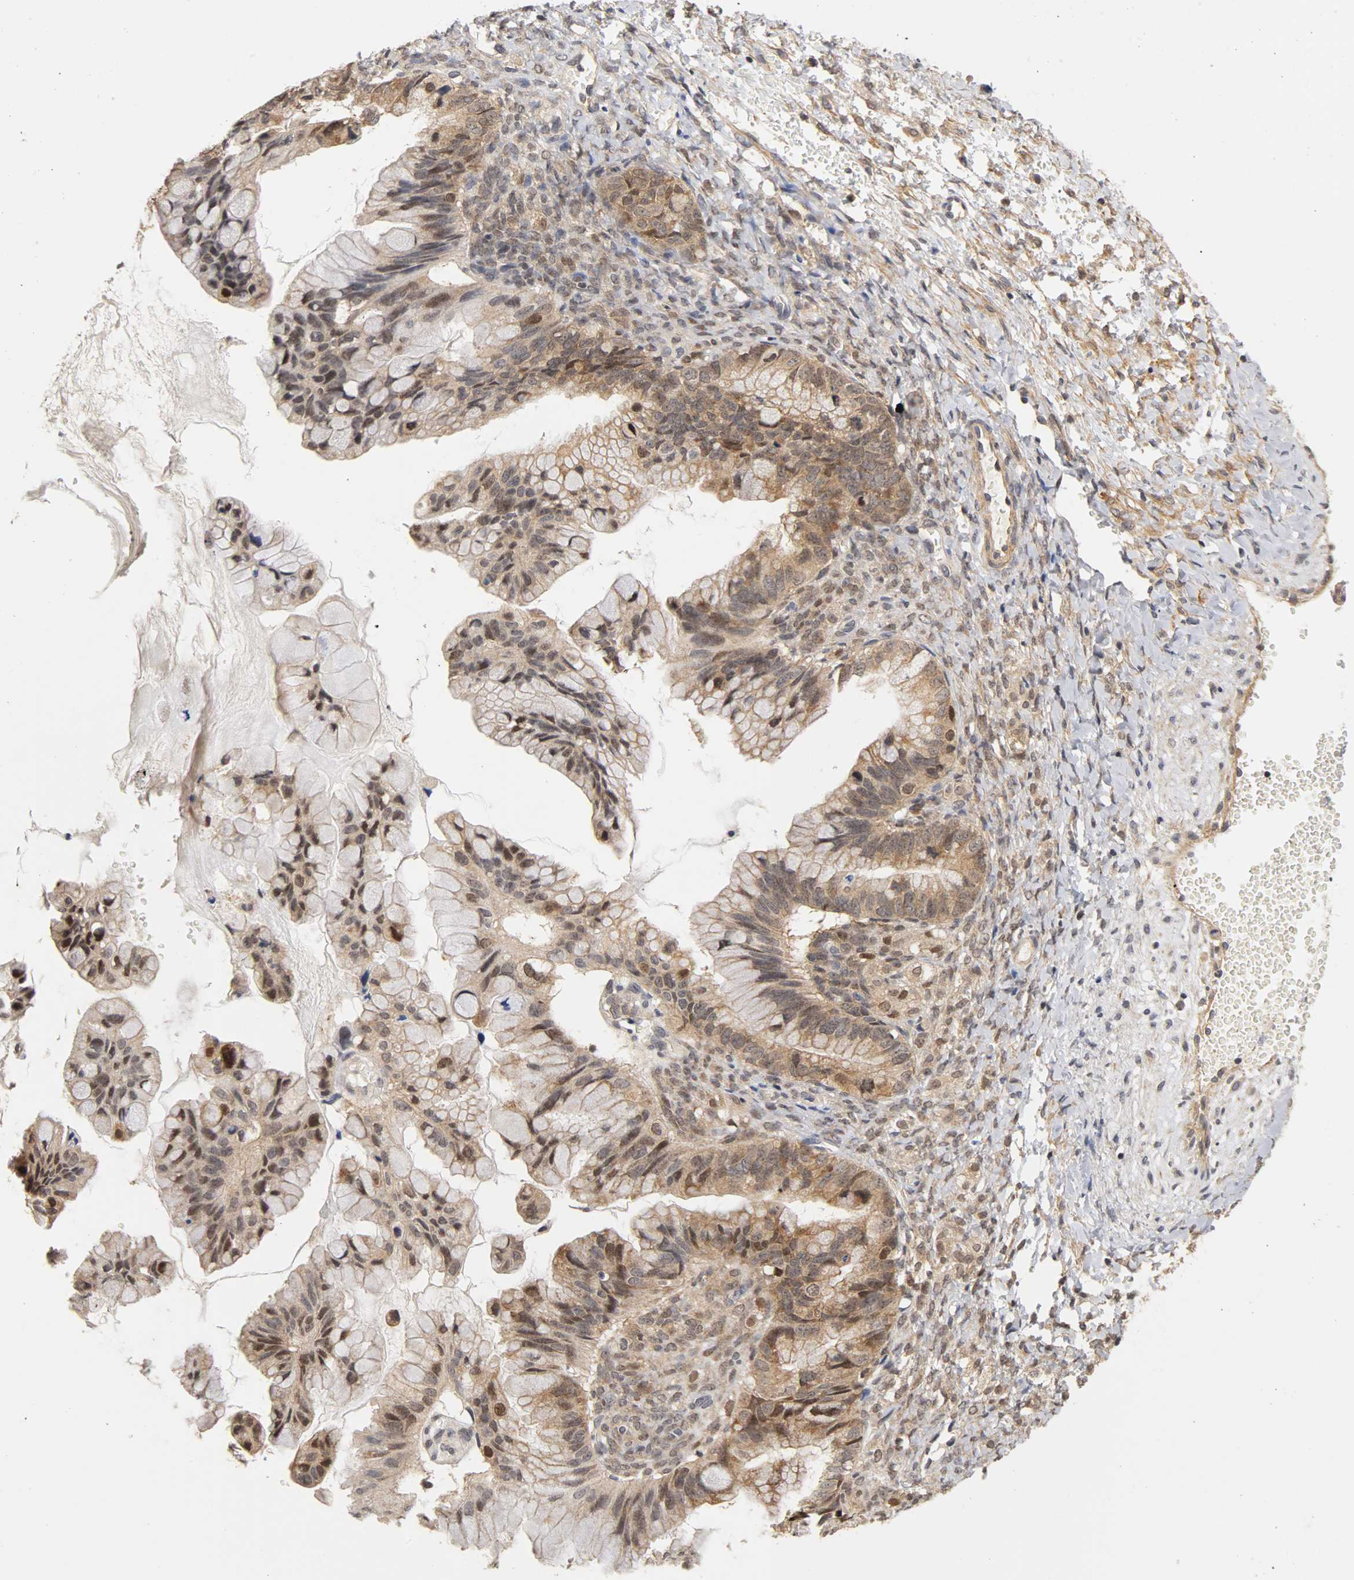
{"staining": {"intensity": "moderate", "quantity": "25%-75%", "location": "cytoplasmic/membranous,nuclear"}, "tissue": "ovarian cancer", "cell_type": "Tumor cells", "image_type": "cancer", "snomed": [{"axis": "morphology", "description": "Cystadenocarcinoma, mucinous, NOS"}, {"axis": "topography", "description": "Ovary"}], "caption": "Immunohistochemistry (IHC) histopathology image of neoplastic tissue: ovarian cancer stained using immunohistochemistry displays medium levels of moderate protein expression localized specifically in the cytoplasmic/membranous and nuclear of tumor cells, appearing as a cytoplasmic/membranous and nuclear brown color.", "gene": "UBE2M", "patient": {"sex": "female", "age": 36}}